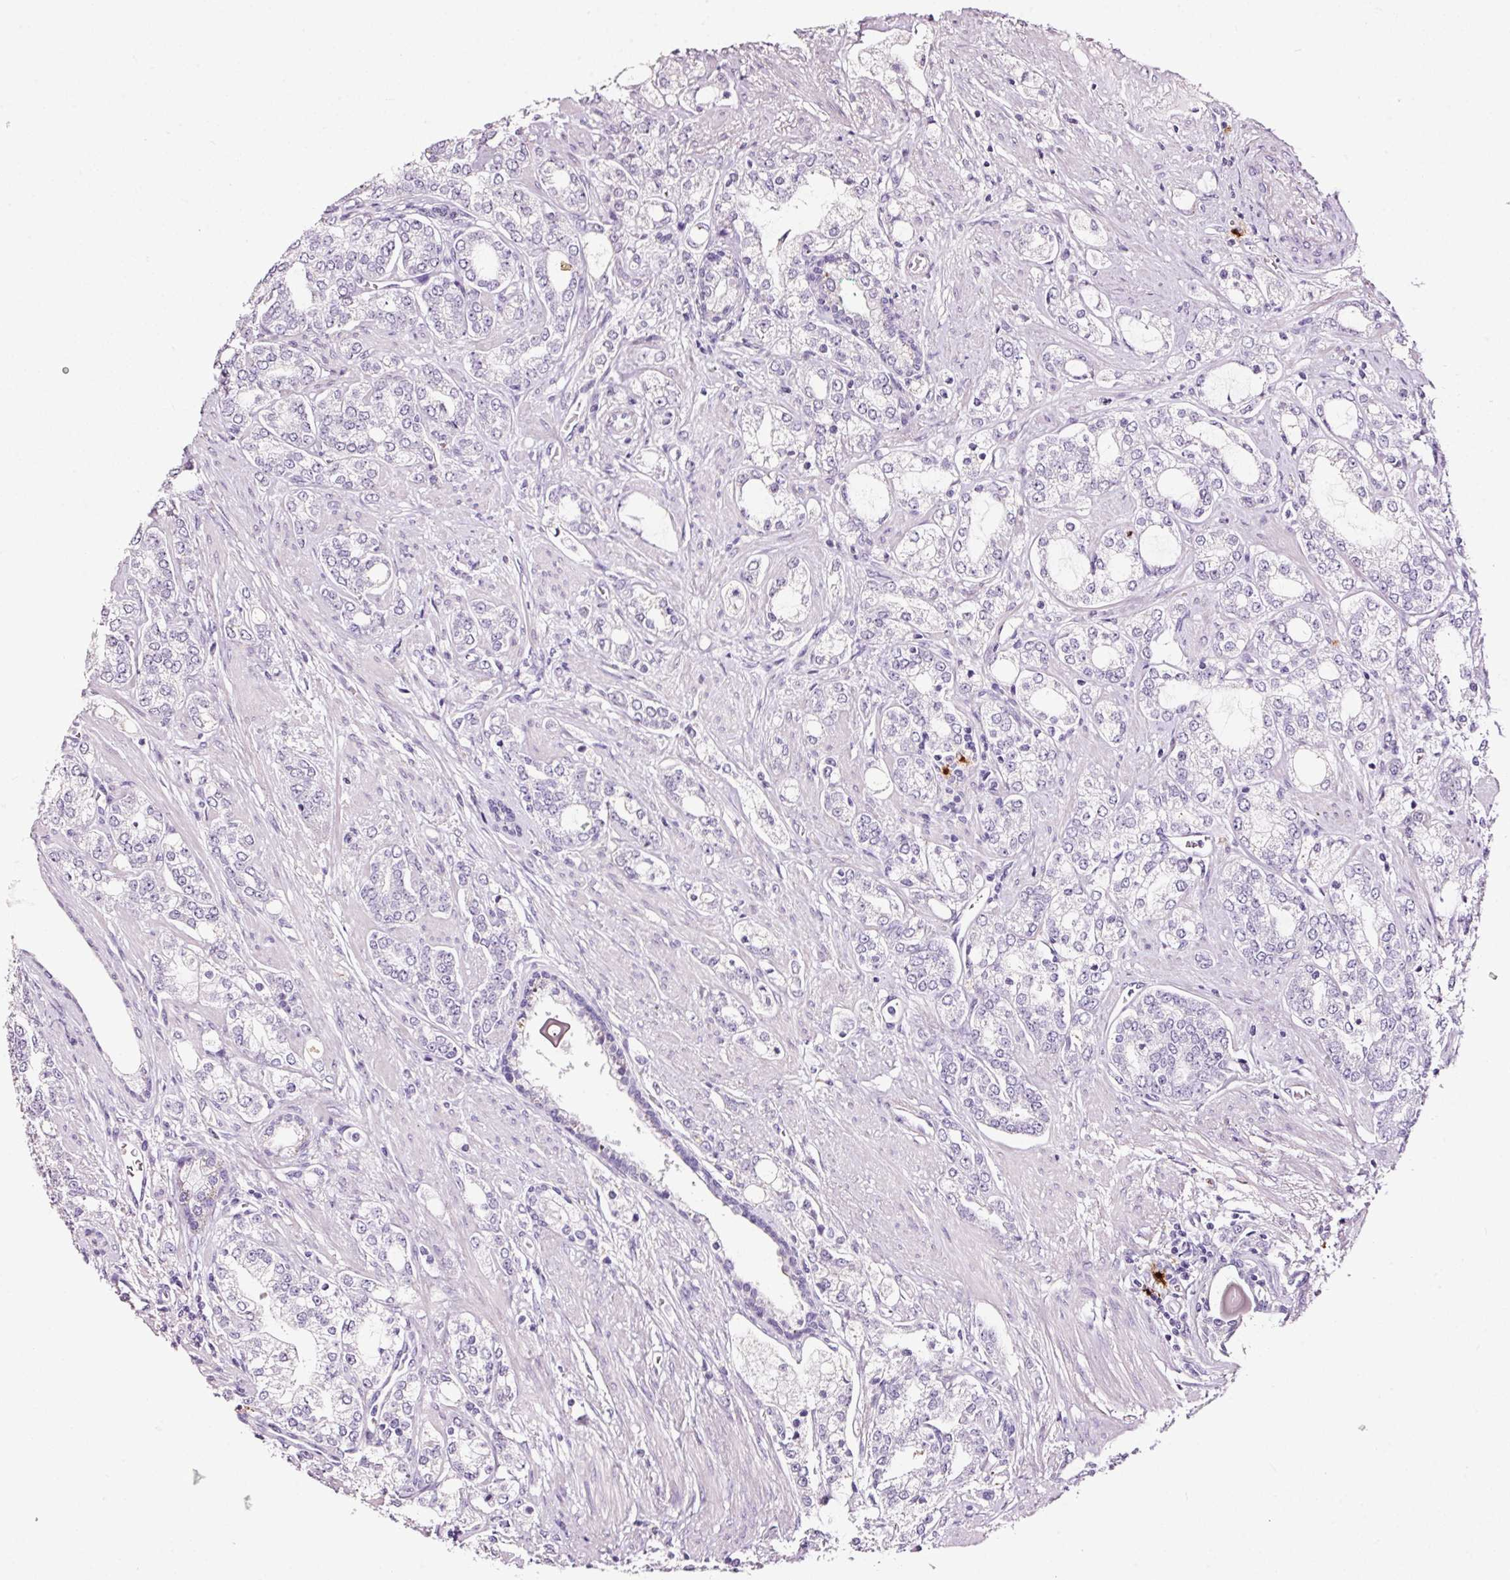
{"staining": {"intensity": "negative", "quantity": "none", "location": "none"}, "tissue": "prostate cancer", "cell_type": "Tumor cells", "image_type": "cancer", "snomed": [{"axis": "morphology", "description": "Adenocarcinoma, High grade"}, {"axis": "topography", "description": "Prostate"}], "caption": "Tumor cells show no significant staining in prostate adenocarcinoma (high-grade).", "gene": "LAMP3", "patient": {"sex": "male", "age": 64}}